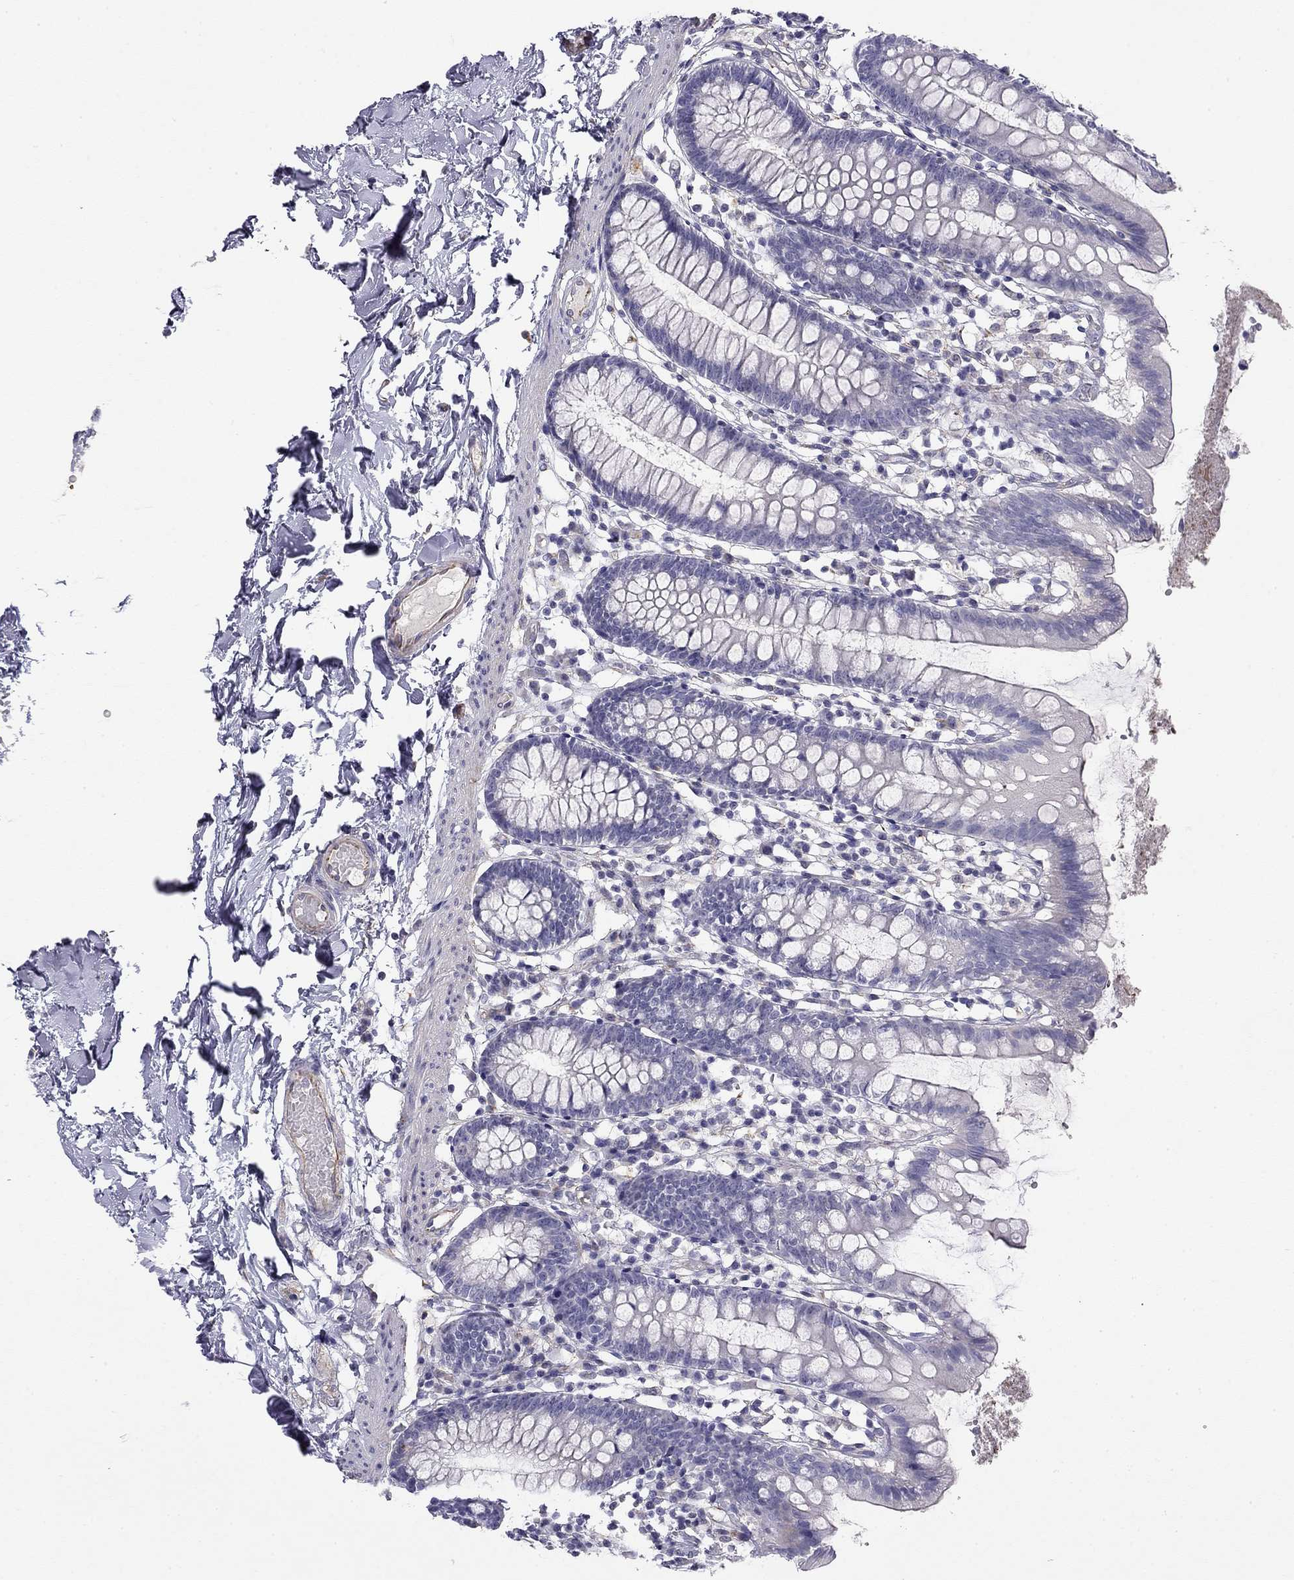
{"staining": {"intensity": "negative", "quantity": "none", "location": "none"}, "tissue": "small intestine", "cell_type": "Glandular cells", "image_type": "normal", "snomed": [{"axis": "morphology", "description": "Normal tissue, NOS"}, {"axis": "topography", "description": "Small intestine"}], "caption": "Unremarkable small intestine was stained to show a protein in brown. There is no significant expression in glandular cells. The staining is performed using DAB brown chromogen with nuclei counter-stained in using hematoxylin.", "gene": "RTL1", "patient": {"sex": "female", "age": 90}}